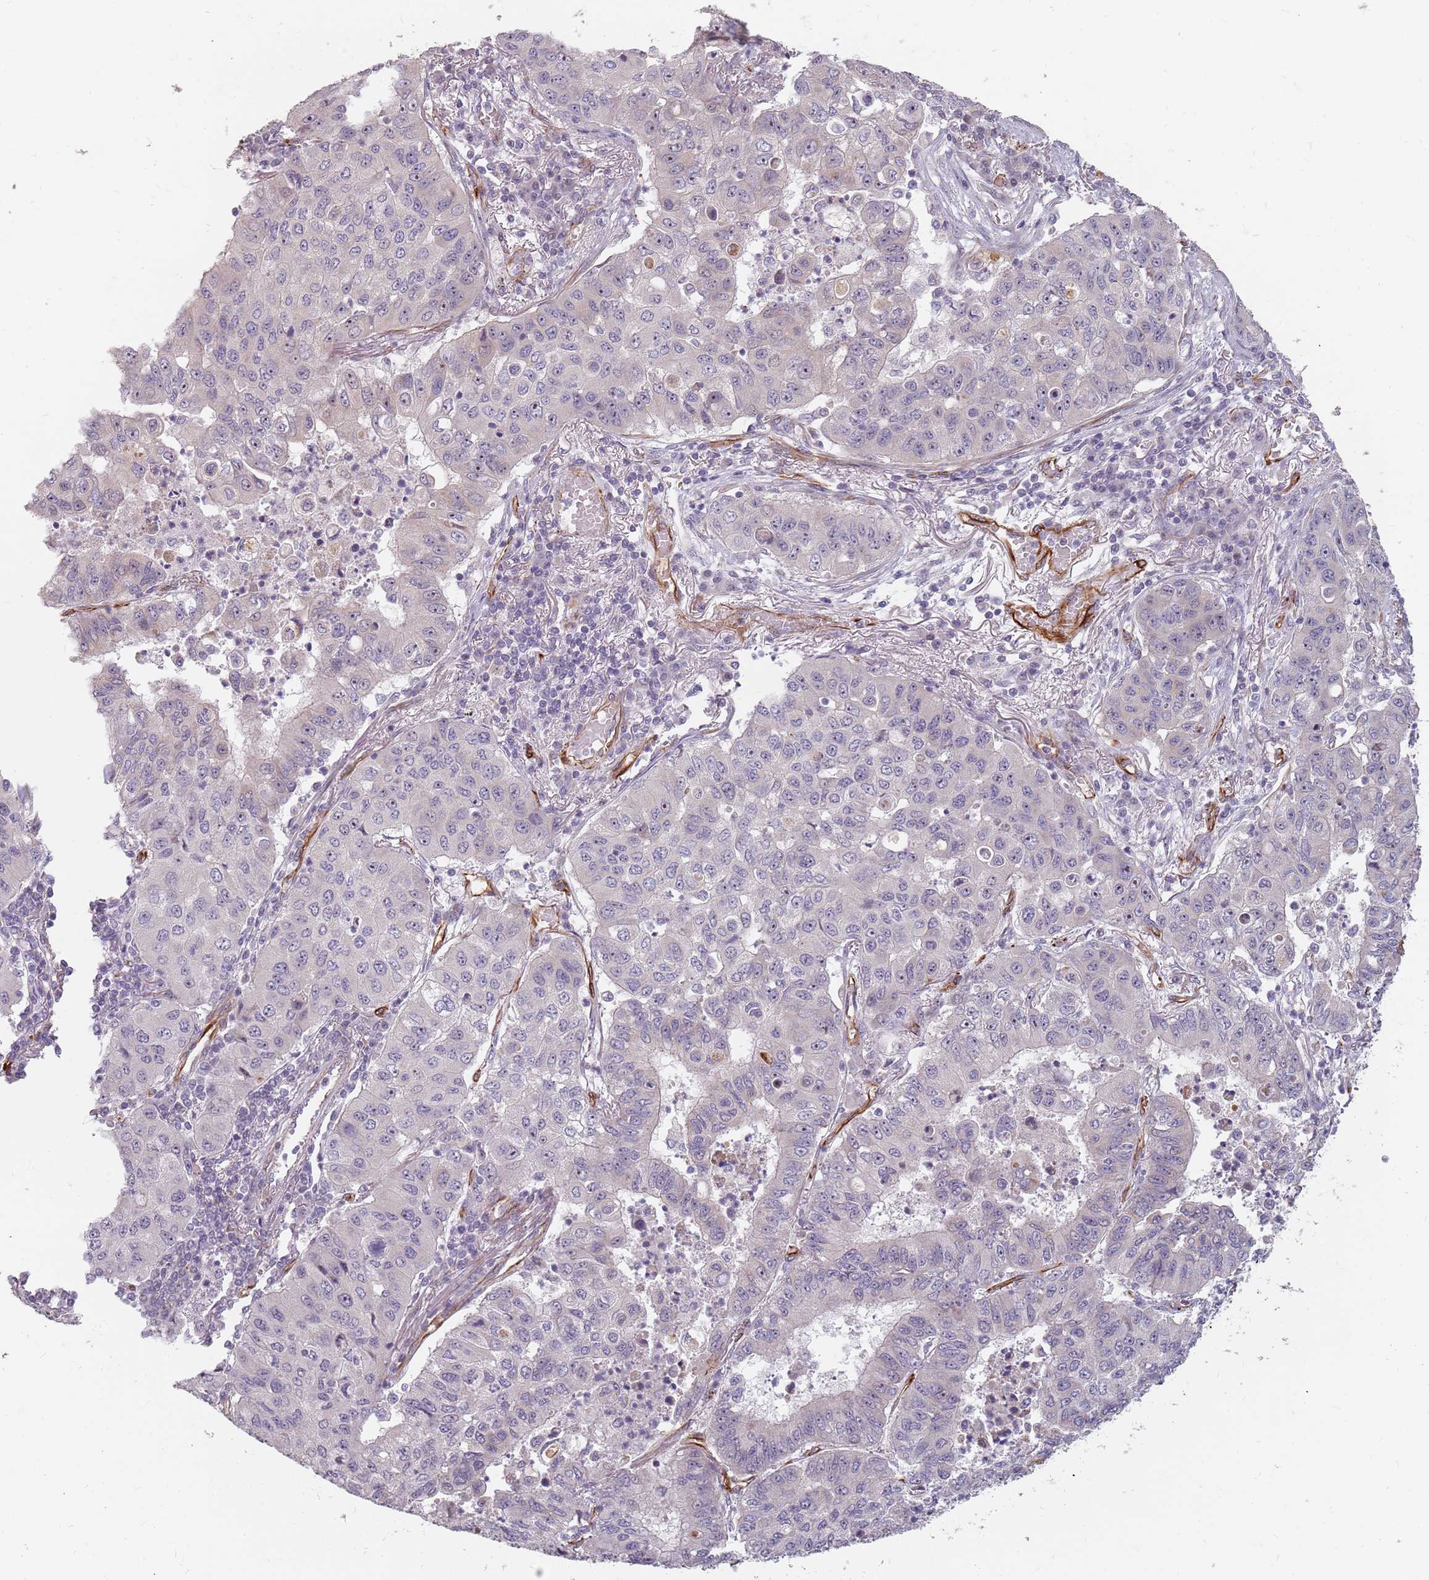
{"staining": {"intensity": "negative", "quantity": "none", "location": "none"}, "tissue": "lung cancer", "cell_type": "Tumor cells", "image_type": "cancer", "snomed": [{"axis": "morphology", "description": "Squamous cell carcinoma, NOS"}, {"axis": "topography", "description": "Lung"}], "caption": "A micrograph of lung squamous cell carcinoma stained for a protein demonstrates no brown staining in tumor cells.", "gene": "GAS2L3", "patient": {"sex": "male", "age": 74}}